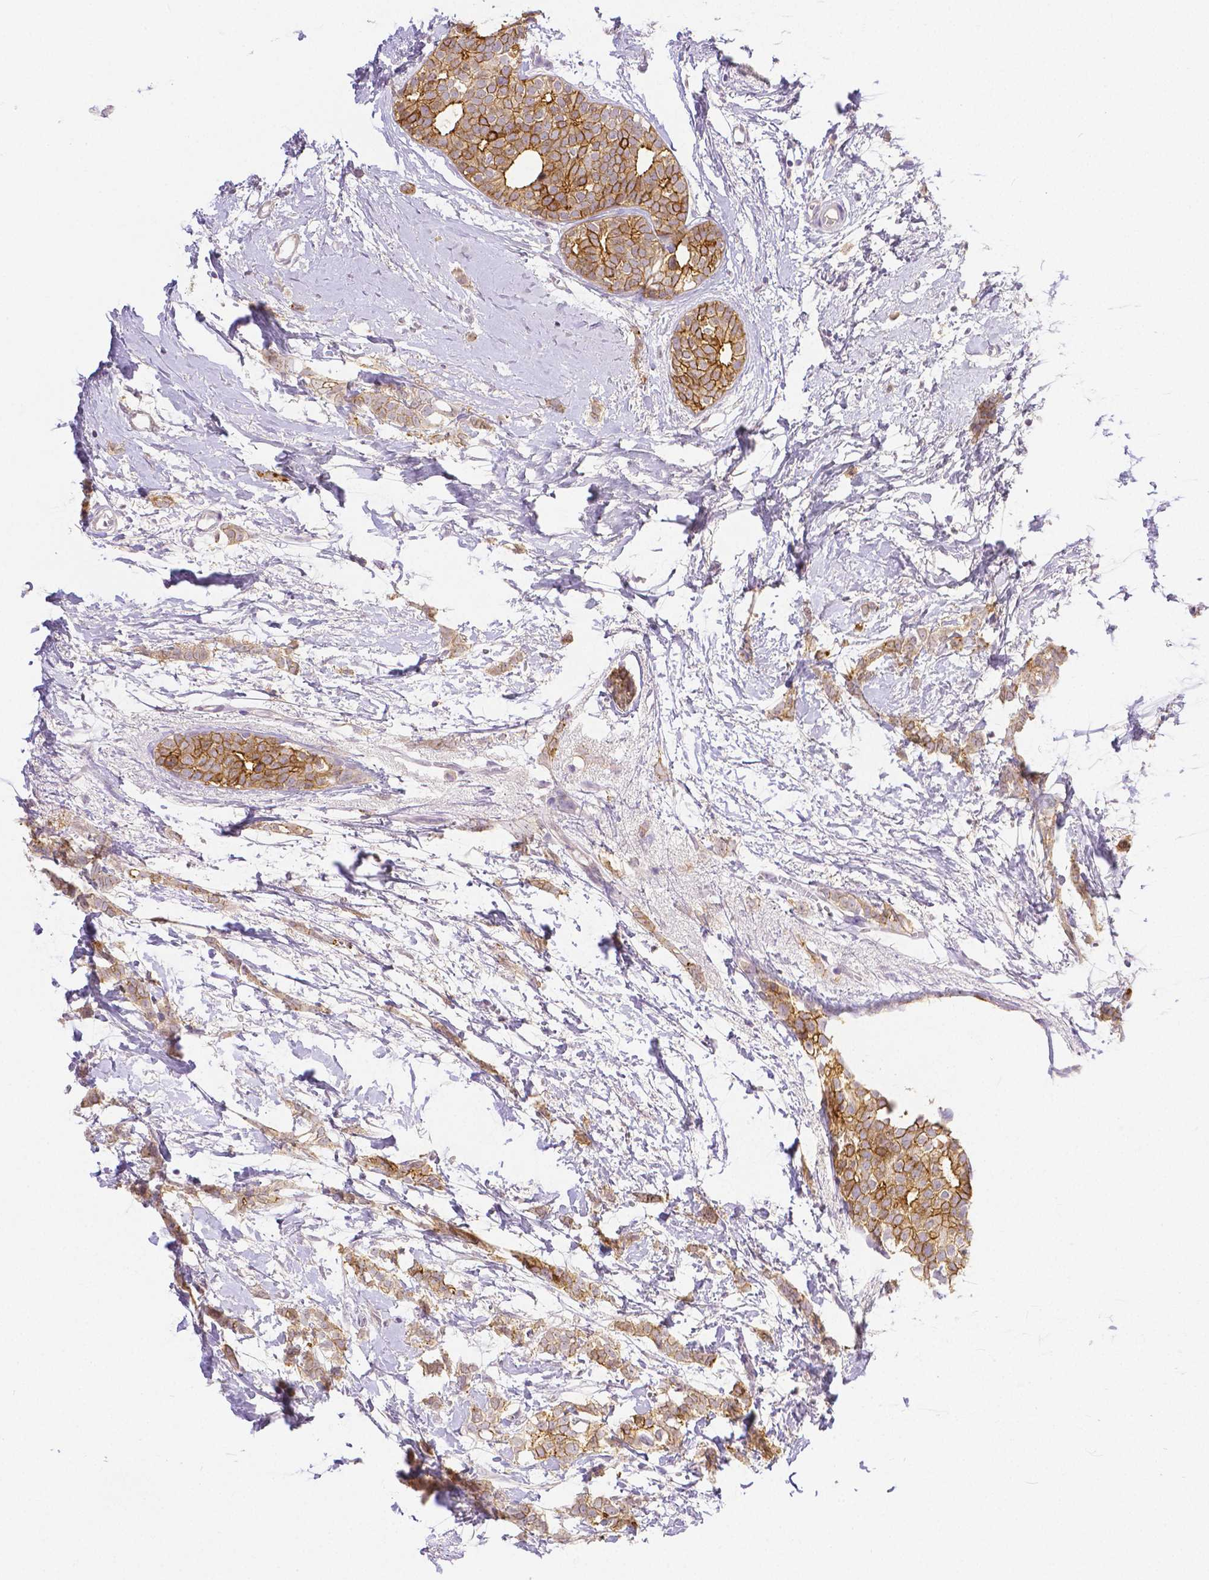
{"staining": {"intensity": "moderate", "quantity": ">75%", "location": "cytoplasmic/membranous"}, "tissue": "breast cancer", "cell_type": "Tumor cells", "image_type": "cancer", "snomed": [{"axis": "morphology", "description": "Duct carcinoma"}, {"axis": "topography", "description": "Breast"}], "caption": "Tumor cells demonstrate medium levels of moderate cytoplasmic/membranous positivity in about >75% of cells in human breast cancer (intraductal carcinoma).", "gene": "OCLN", "patient": {"sex": "female", "age": 40}}